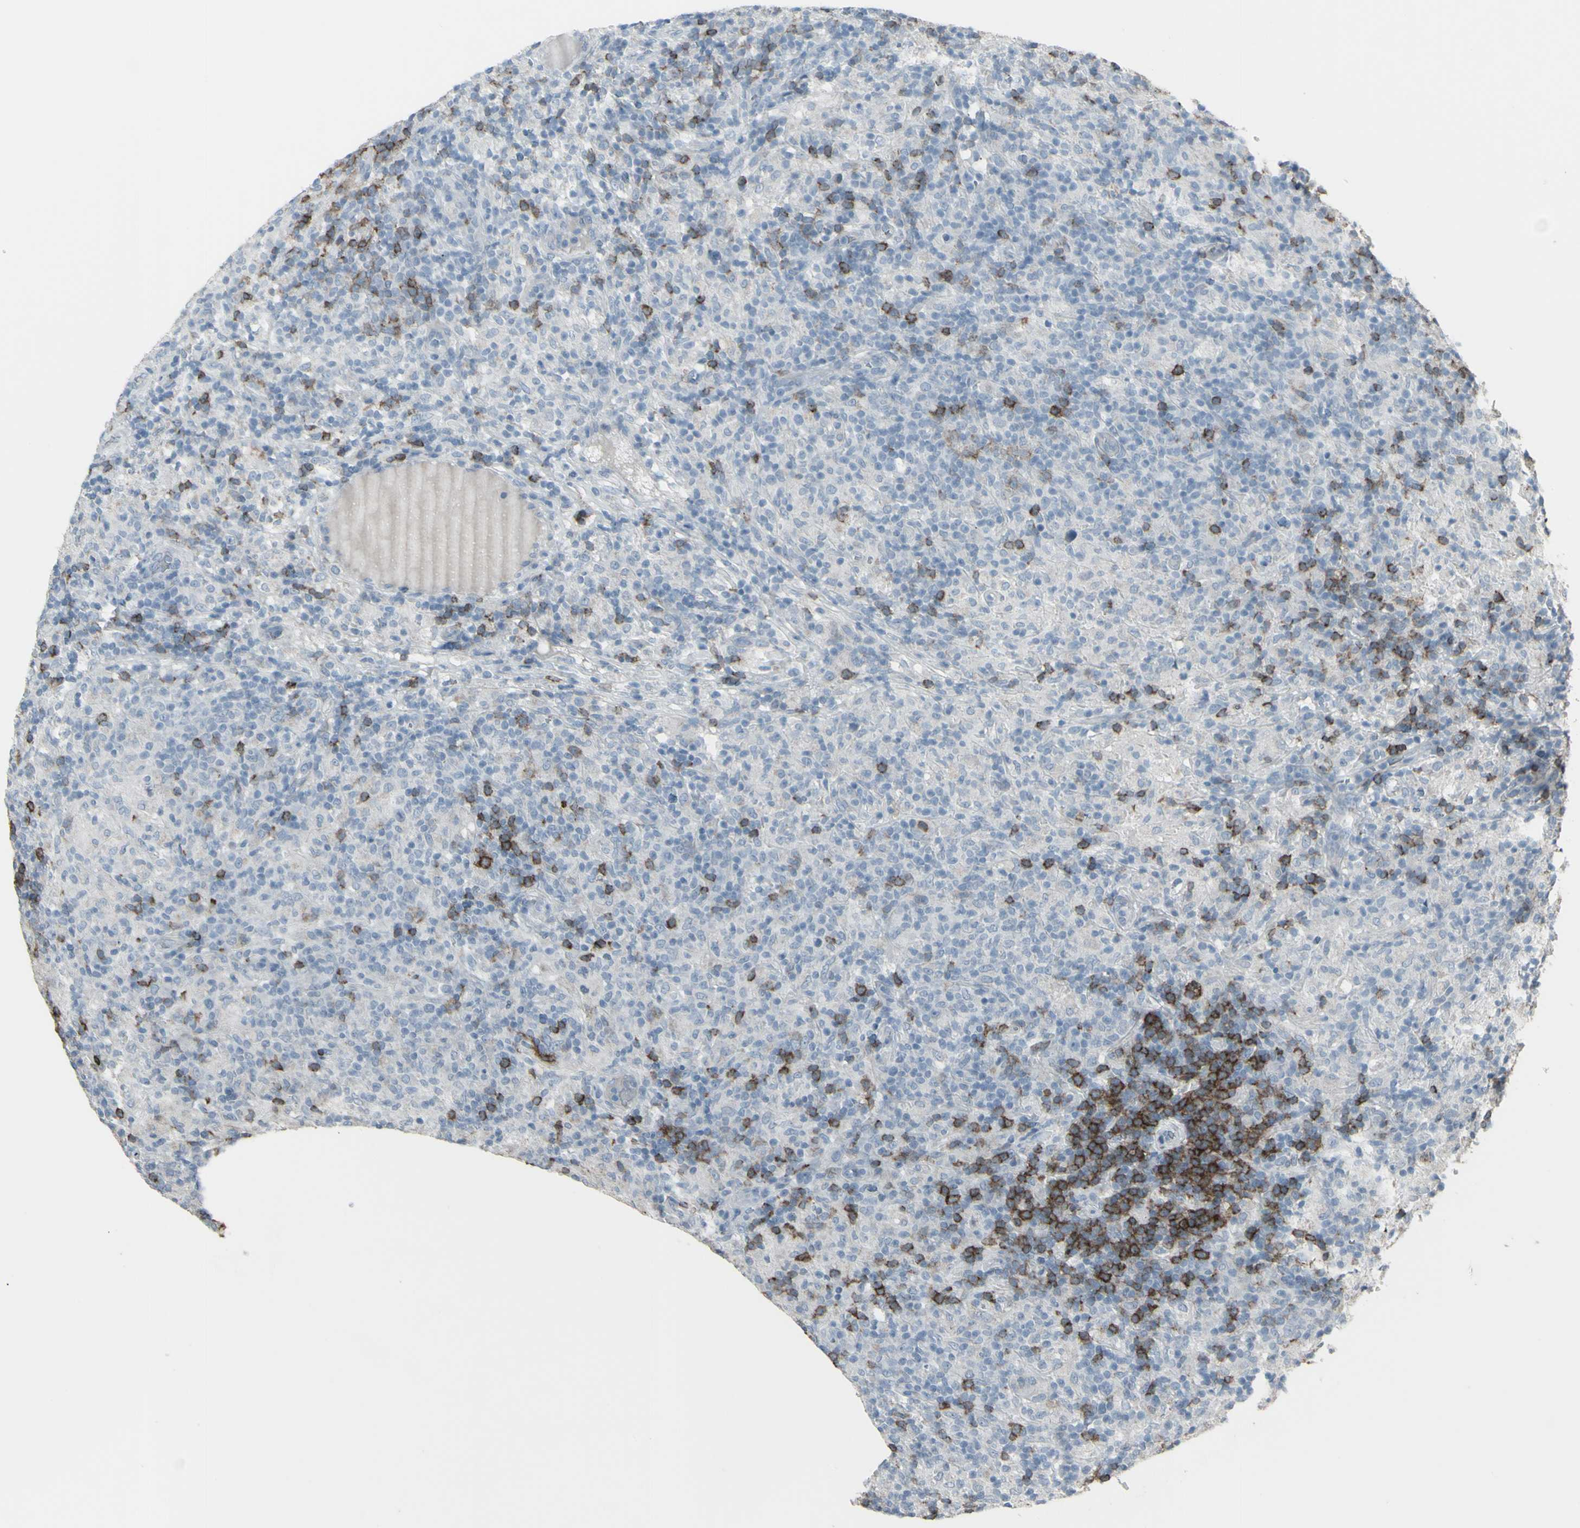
{"staining": {"intensity": "weak", "quantity": "25%-75%", "location": "cytoplasmic/membranous"}, "tissue": "lymphoma", "cell_type": "Tumor cells", "image_type": "cancer", "snomed": [{"axis": "morphology", "description": "Hodgkin's disease, NOS"}, {"axis": "topography", "description": "Lymph node"}], "caption": "Immunohistochemical staining of lymphoma exhibits low levels of weak cytoplasmic/membranous expression in about 25%-75% of tumor cells.", "gene": "CD79B", "patient": {"sex": "male", "age": 70}}